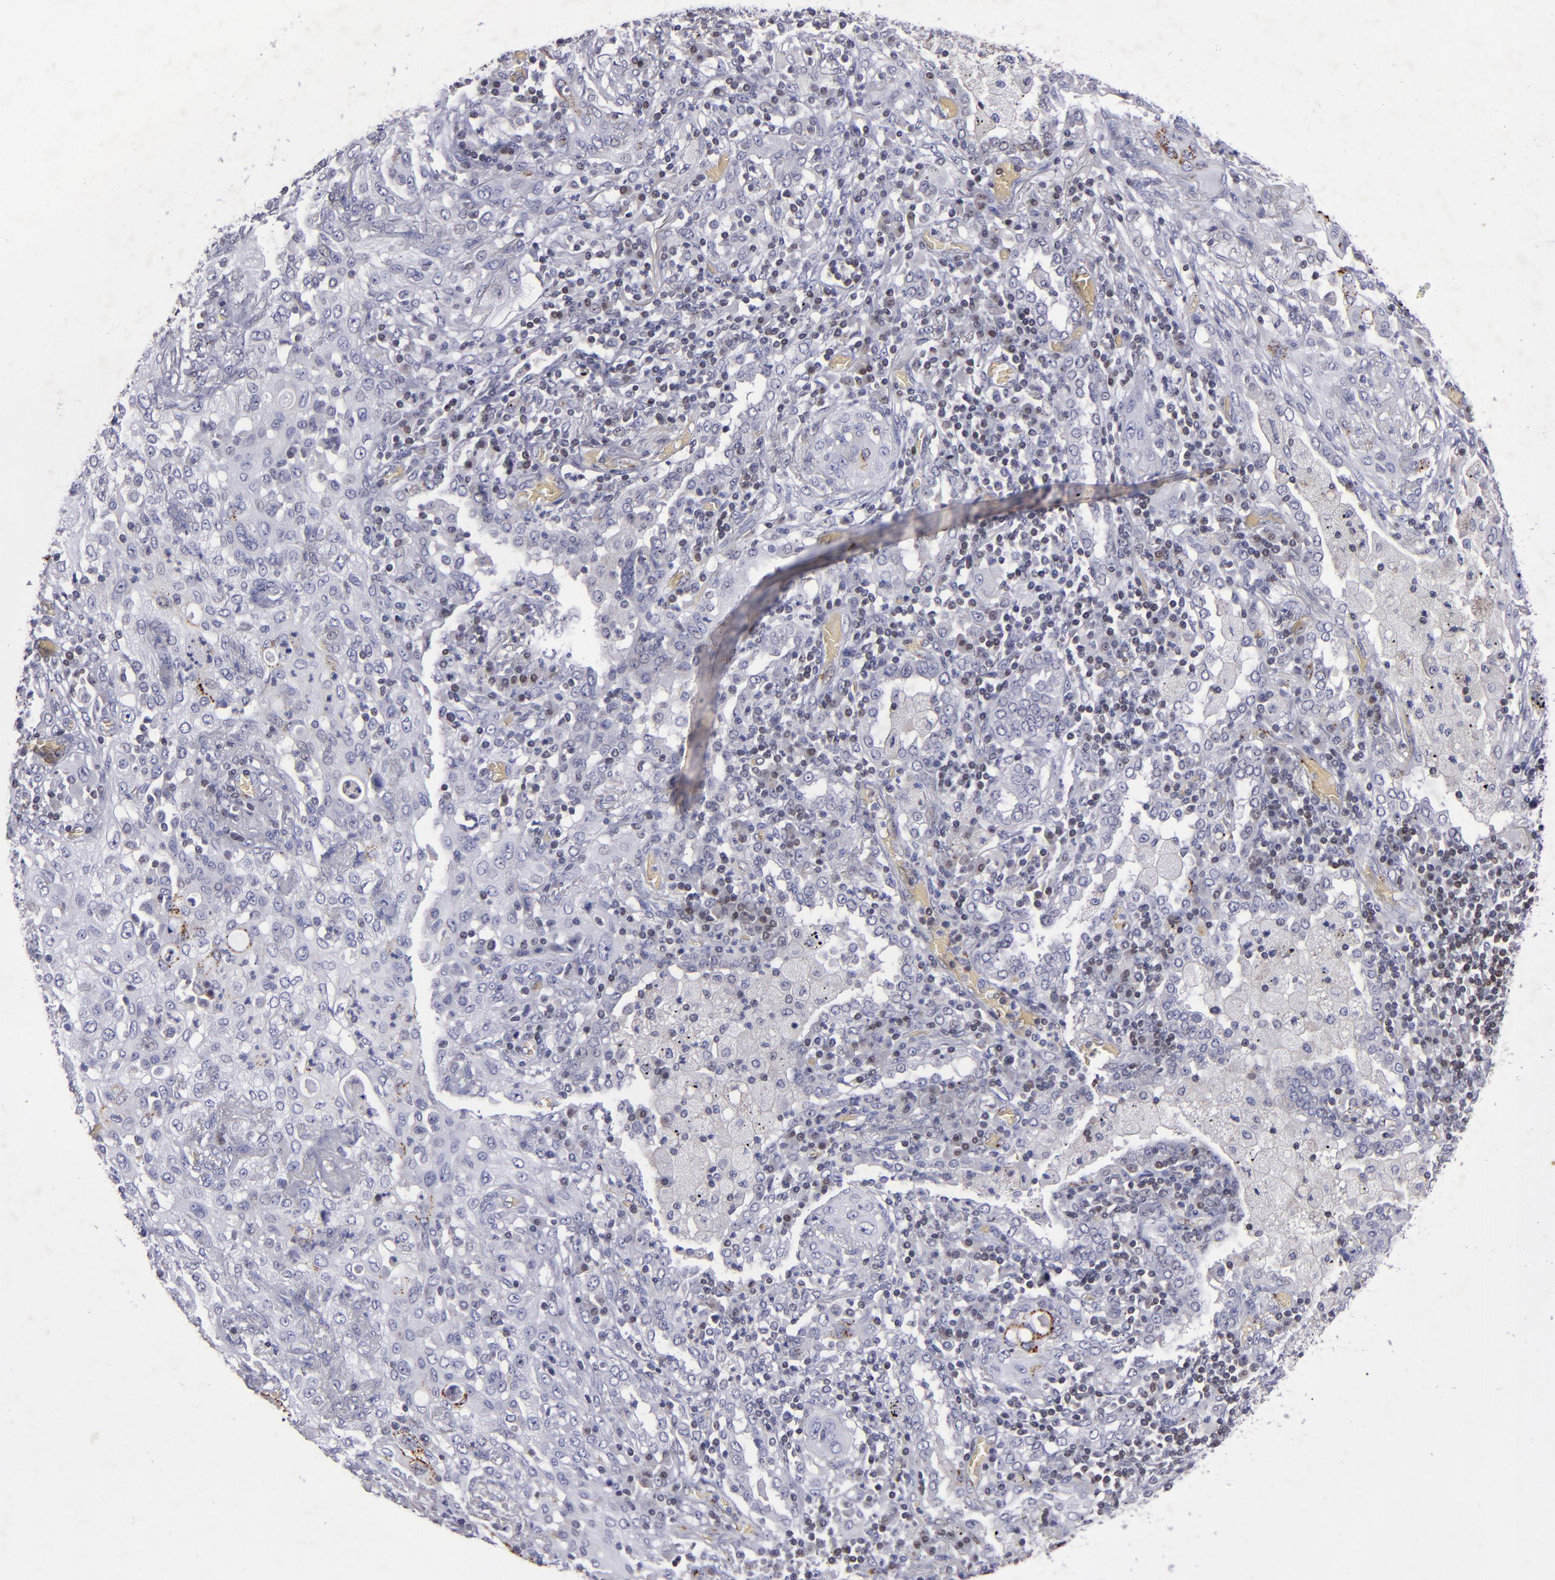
{"staining": {"intensity": "negative", "quantity": "none", "location": "none"}, "tissue": "lung cancer", "cell_type": "Tumor cells", "image_type": "cancer", "snomed": [{"axis": "morphology", "description": "Squamous cell carcinoma, NOS"}, {"axis": "topography", "description": "Lung"}], "caption": "Human squamous cell carcinoma (lung) stained for a protein using IHC demonstrates no expression in tumor cells.", "gene": "MGMT", "patient": {"sex": "female", "age": 47}}